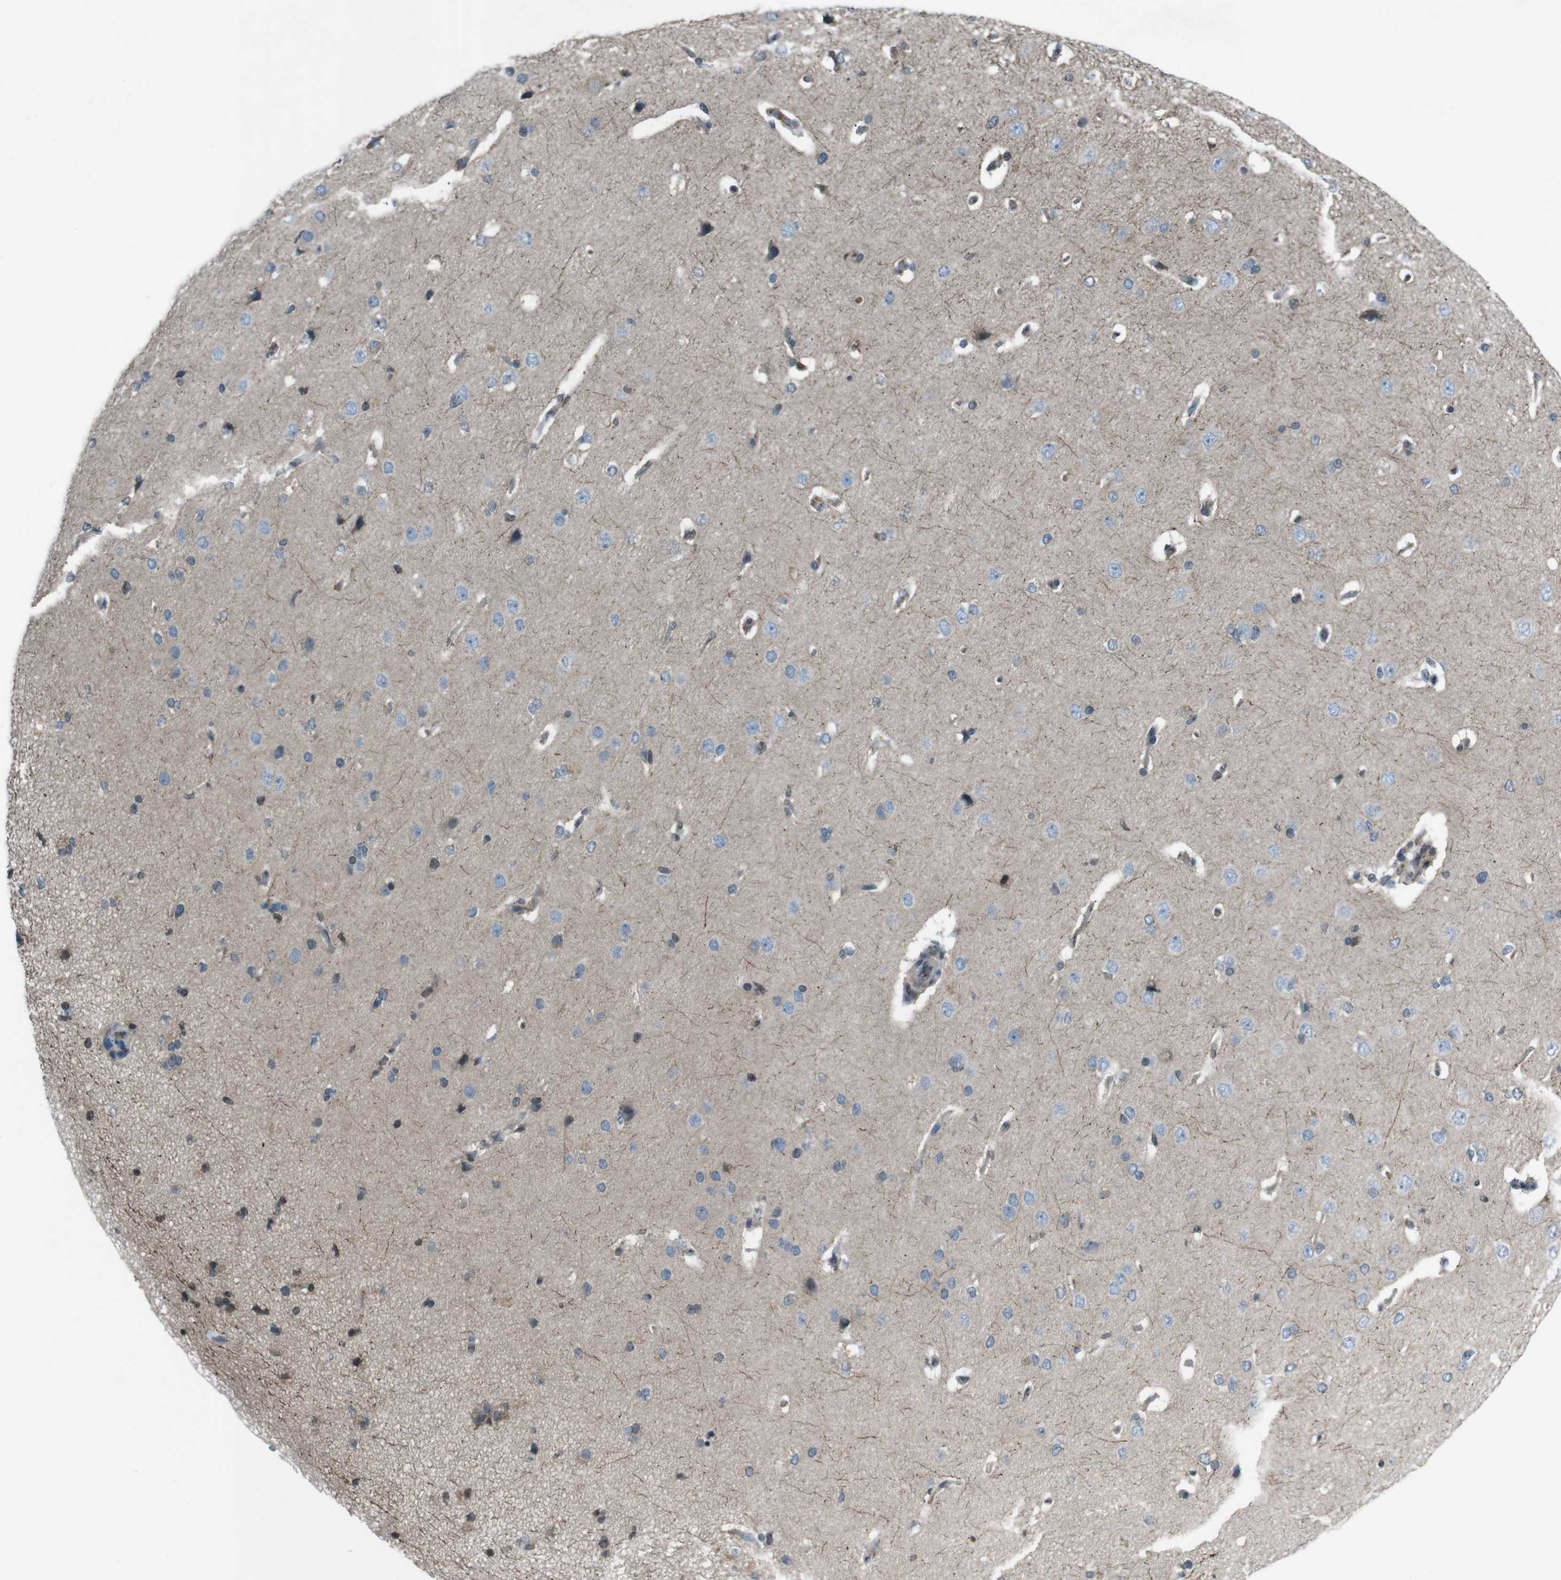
{"staining": {"intensity": "negative", "quantity": "none", "location": "none"}, "tissue": "cerebral cortex", "cell_type": "Endothelial cells", "image_type": "normal", "snomed": [{"axis": "morphology", "description": "Normal tissue, NOS"}, {"axis": "topography", "description": "Cerebral cortex"}], "caption": "Immunohistochemical staining of unremarkable human cerebral cortex displays no significant expression in endothelial cells. (DAB (3,3'-diaminobenzidine) immunohistochemistry (IHC) with hematoxylin counter stain).", "gene": "UGT1A6", "patient": {"sex": "male", "age": 62}}